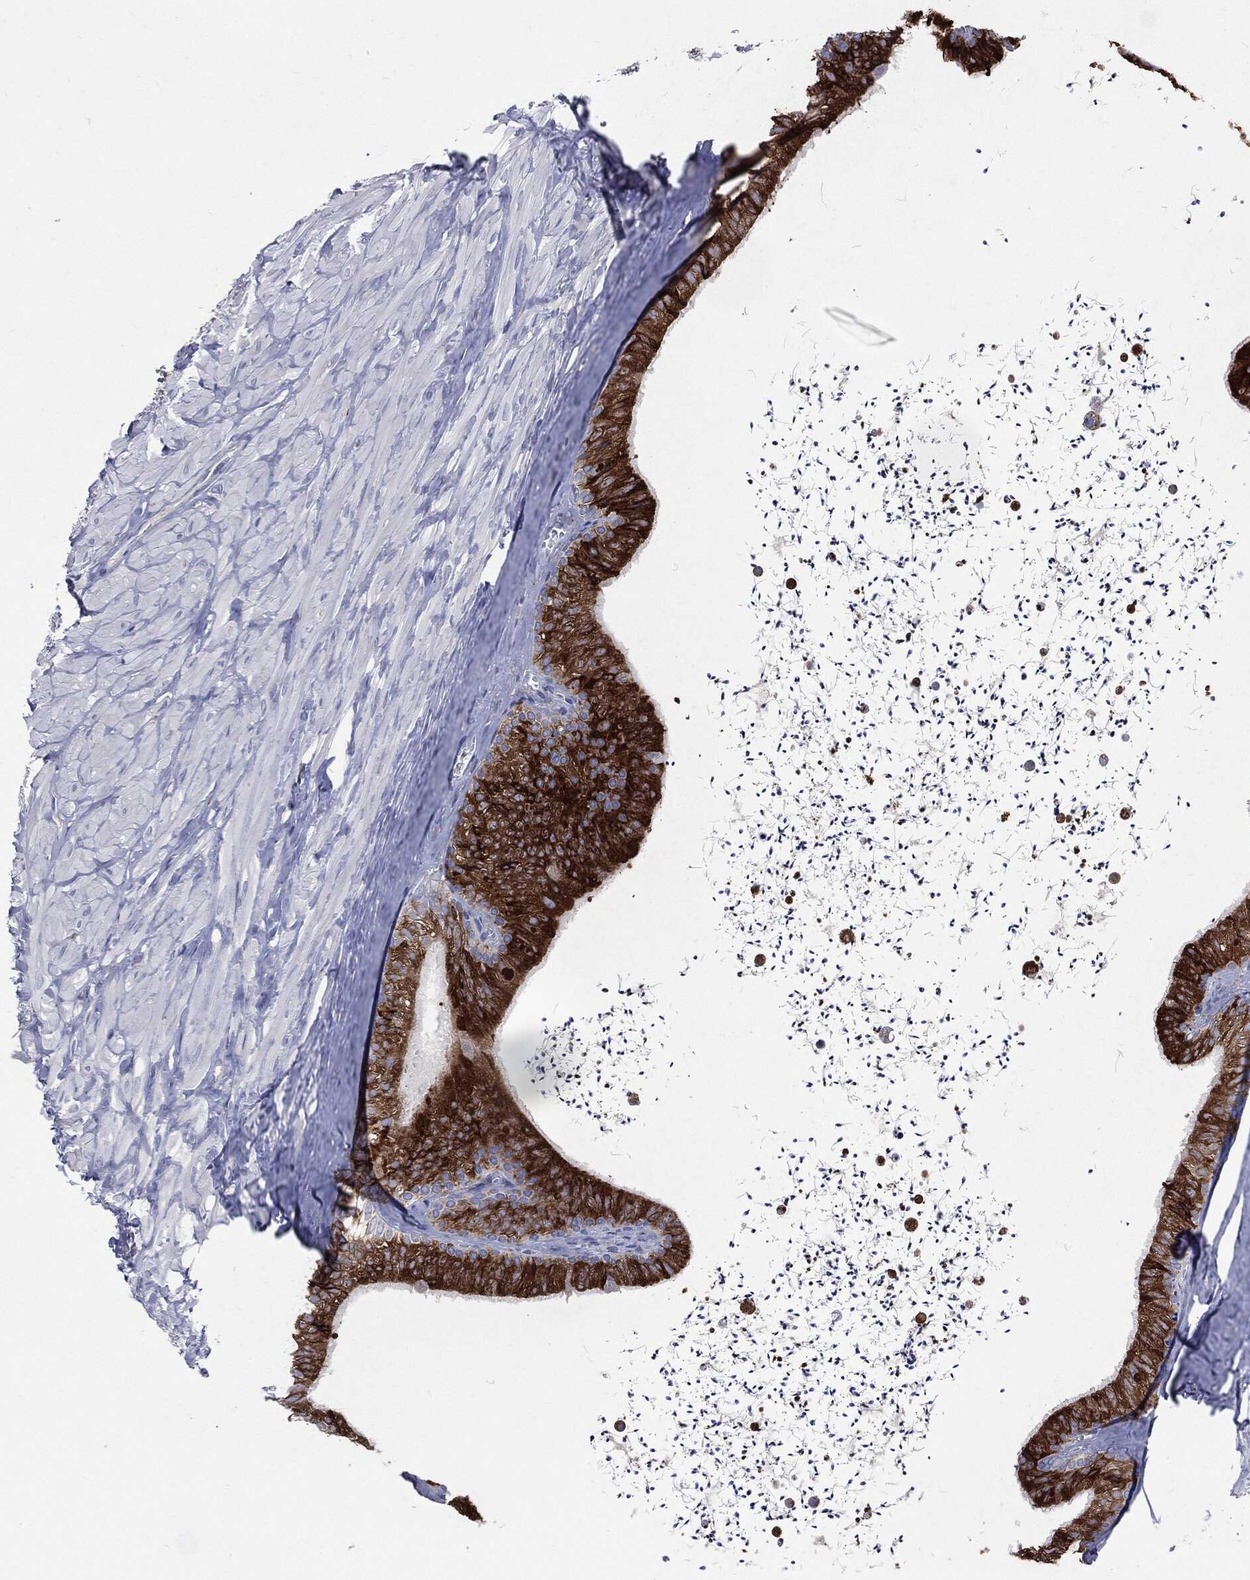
{"staining": {"intensity": "strong", "quantity": ">75%", "location": "cytoplasmic/membranous"}, "tissue": "epididymis", "cell_type": "Glandular cells", "image_type": "normal", "snomed": [{"axis": "morphology", "description": "Normal tissue, NOS"}, {"axis": "topography", "description": "Epididymis"}], "caption": "Epididymis stained for a protein shows strong cytoplasmic/membranous positivity in glandular cells. (DAB (3,3'-diaminobenzidine) = brown stain, brightfield microscopy at high magnification).", "gene": "PTGS2", "patient": {"sex": "male", "age": 32}}